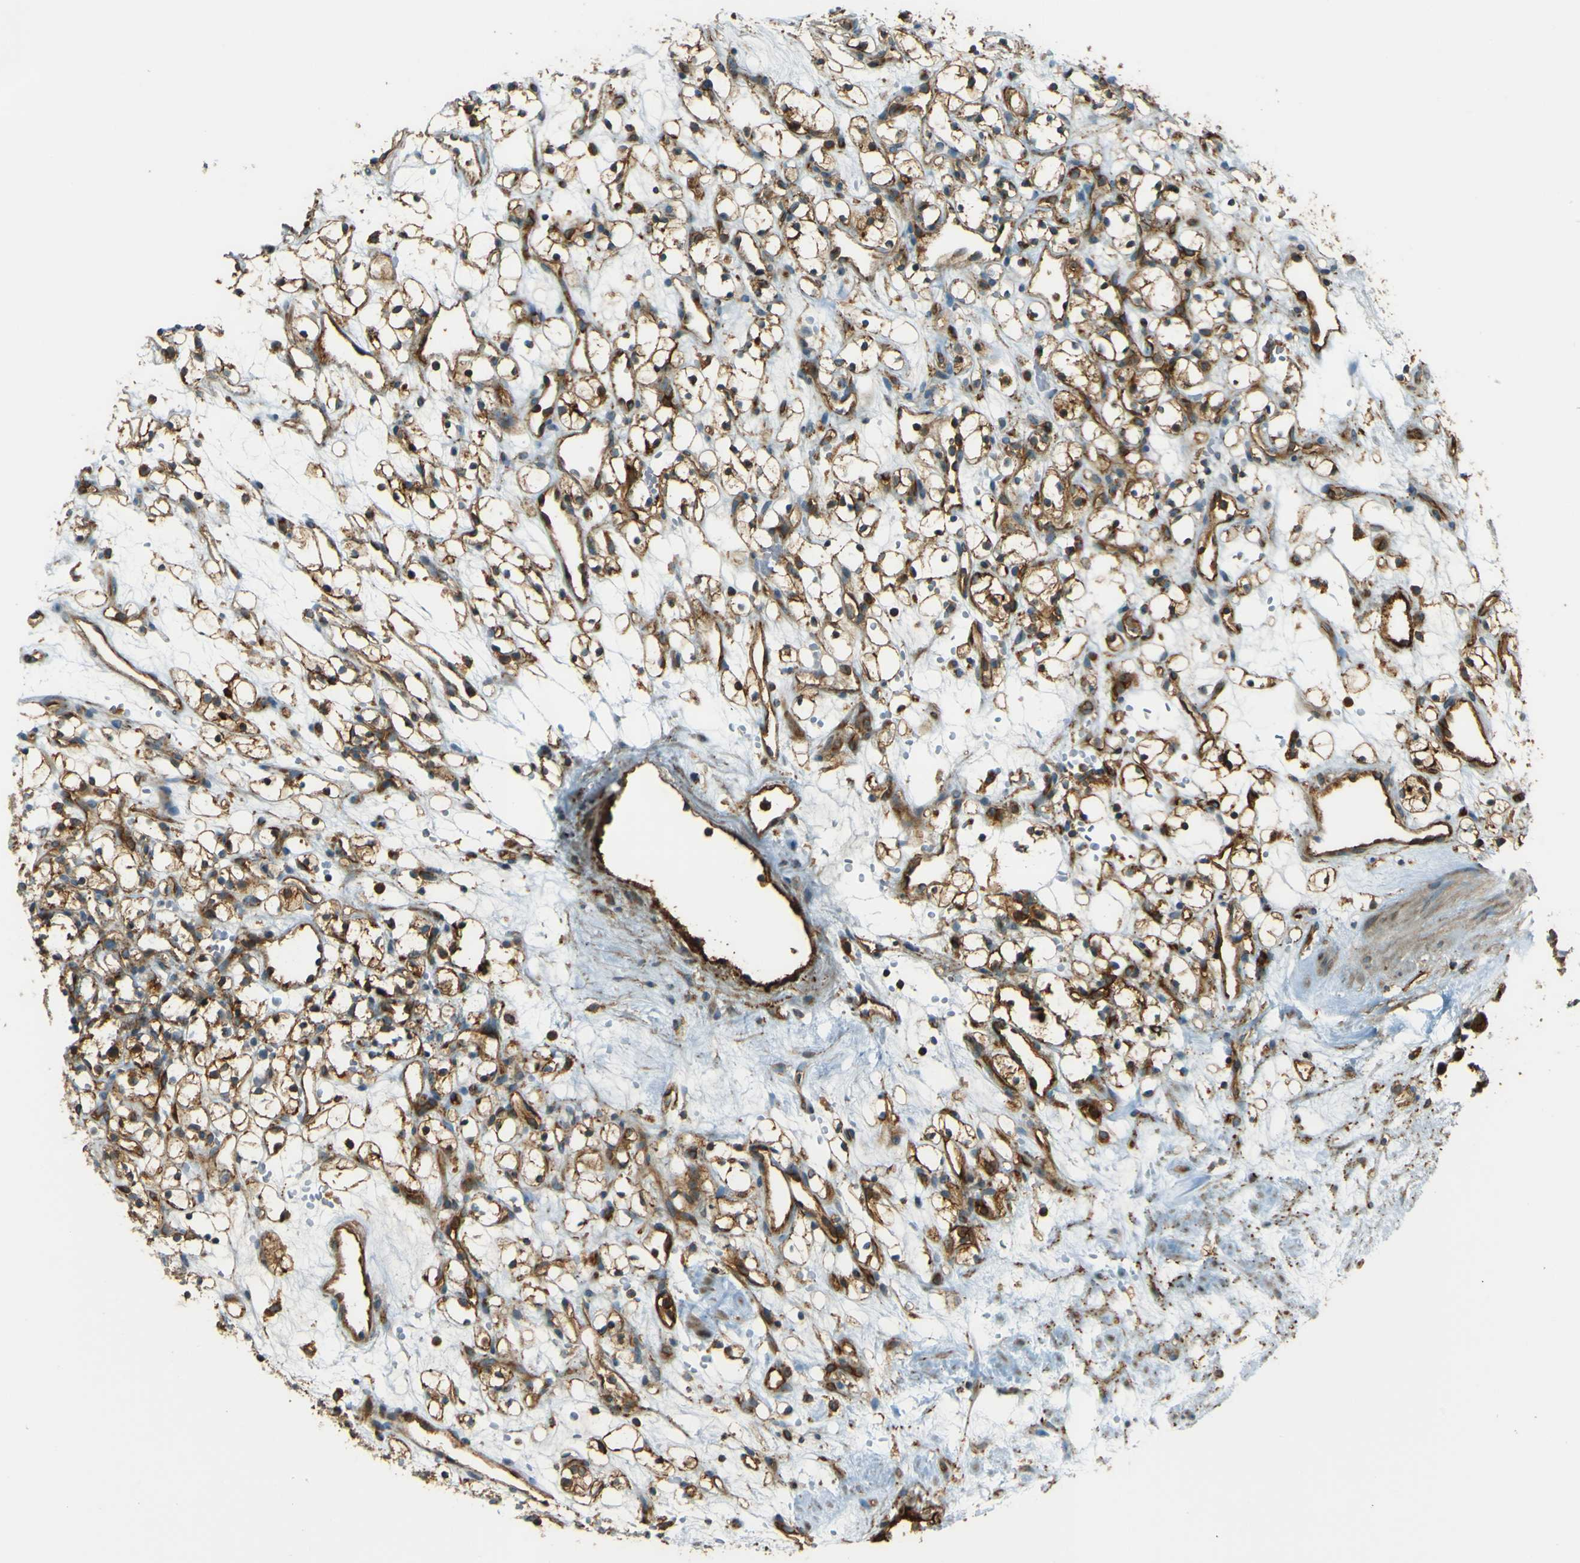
{"staining": {"intensity": "moderate", "quantity": ">75%", "location": "cytoplasmic/membranous"}, "tissue": "renal cancer", "cell_type": "Tumor cells", "image_type": "cancer", "snomed": [{"axis": "morphology", "description": "Adenocarcinoma, NOS"}, {"axis": "topography", "description": "Kidney"}], "caption": "There is medium levels of moderate cytoplasmic/membranous staining in tumor cells of renal adenocarcinoma, as demonstrated by immunohistochemical staining (brown color).", "gene": "DNAJC5", "patient": {"sex": "female", "age": 60}}